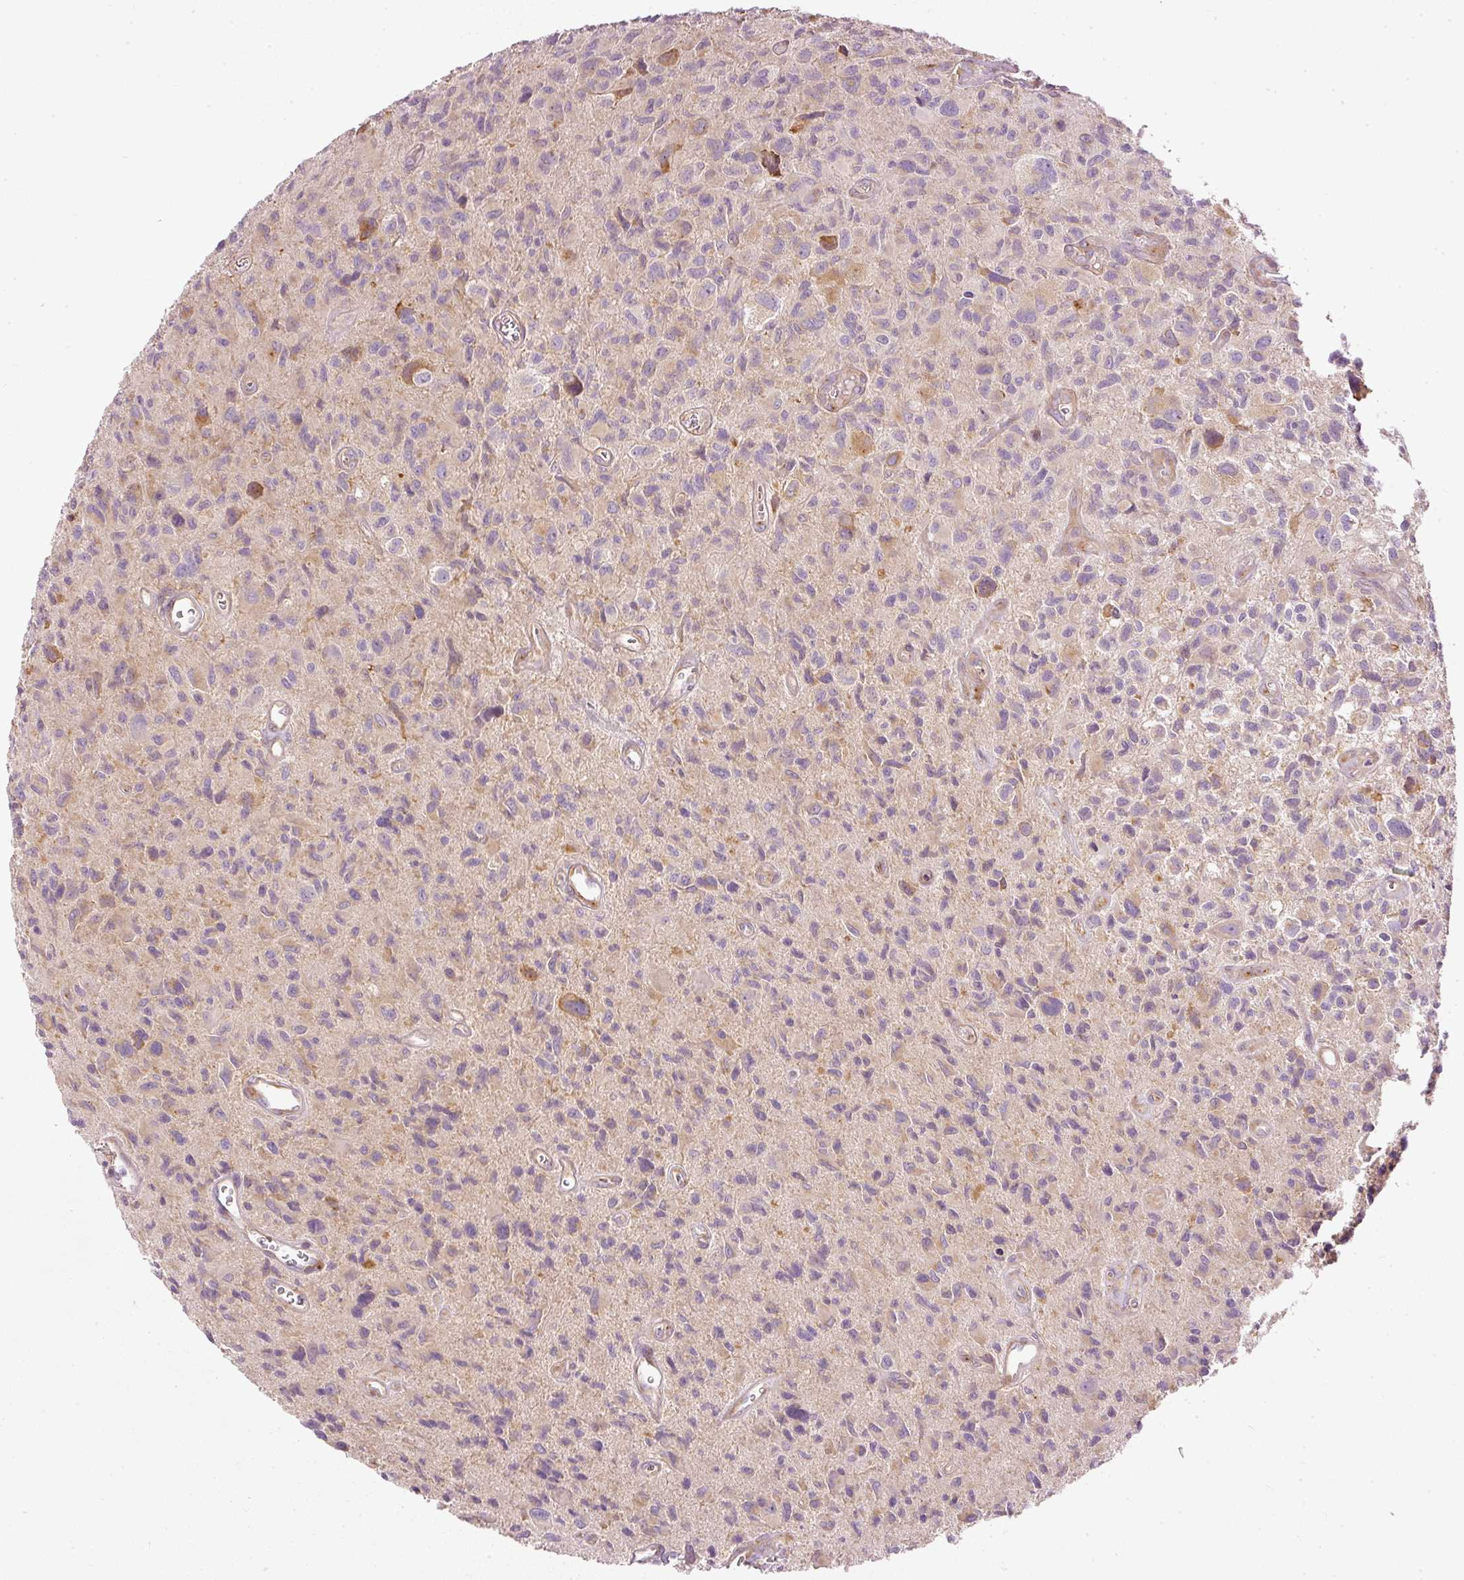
{"staining": {"intensity": "negative", "quantity": "none", "location": "none"}, "tissue": "glioma", "cell_type": "Tumor cells", "image_type": "cancer", "snomed": [{"axis": "morphology", "description": "Glioma, malignant, High grade"}, {"axis": "topography", "description": "Brain"}], "caption": "Tumor cells show no significant positivity in malignant high-grade glioma.", "gene": "PAQR9", "patient": {"sex": "male", "age": 76}}